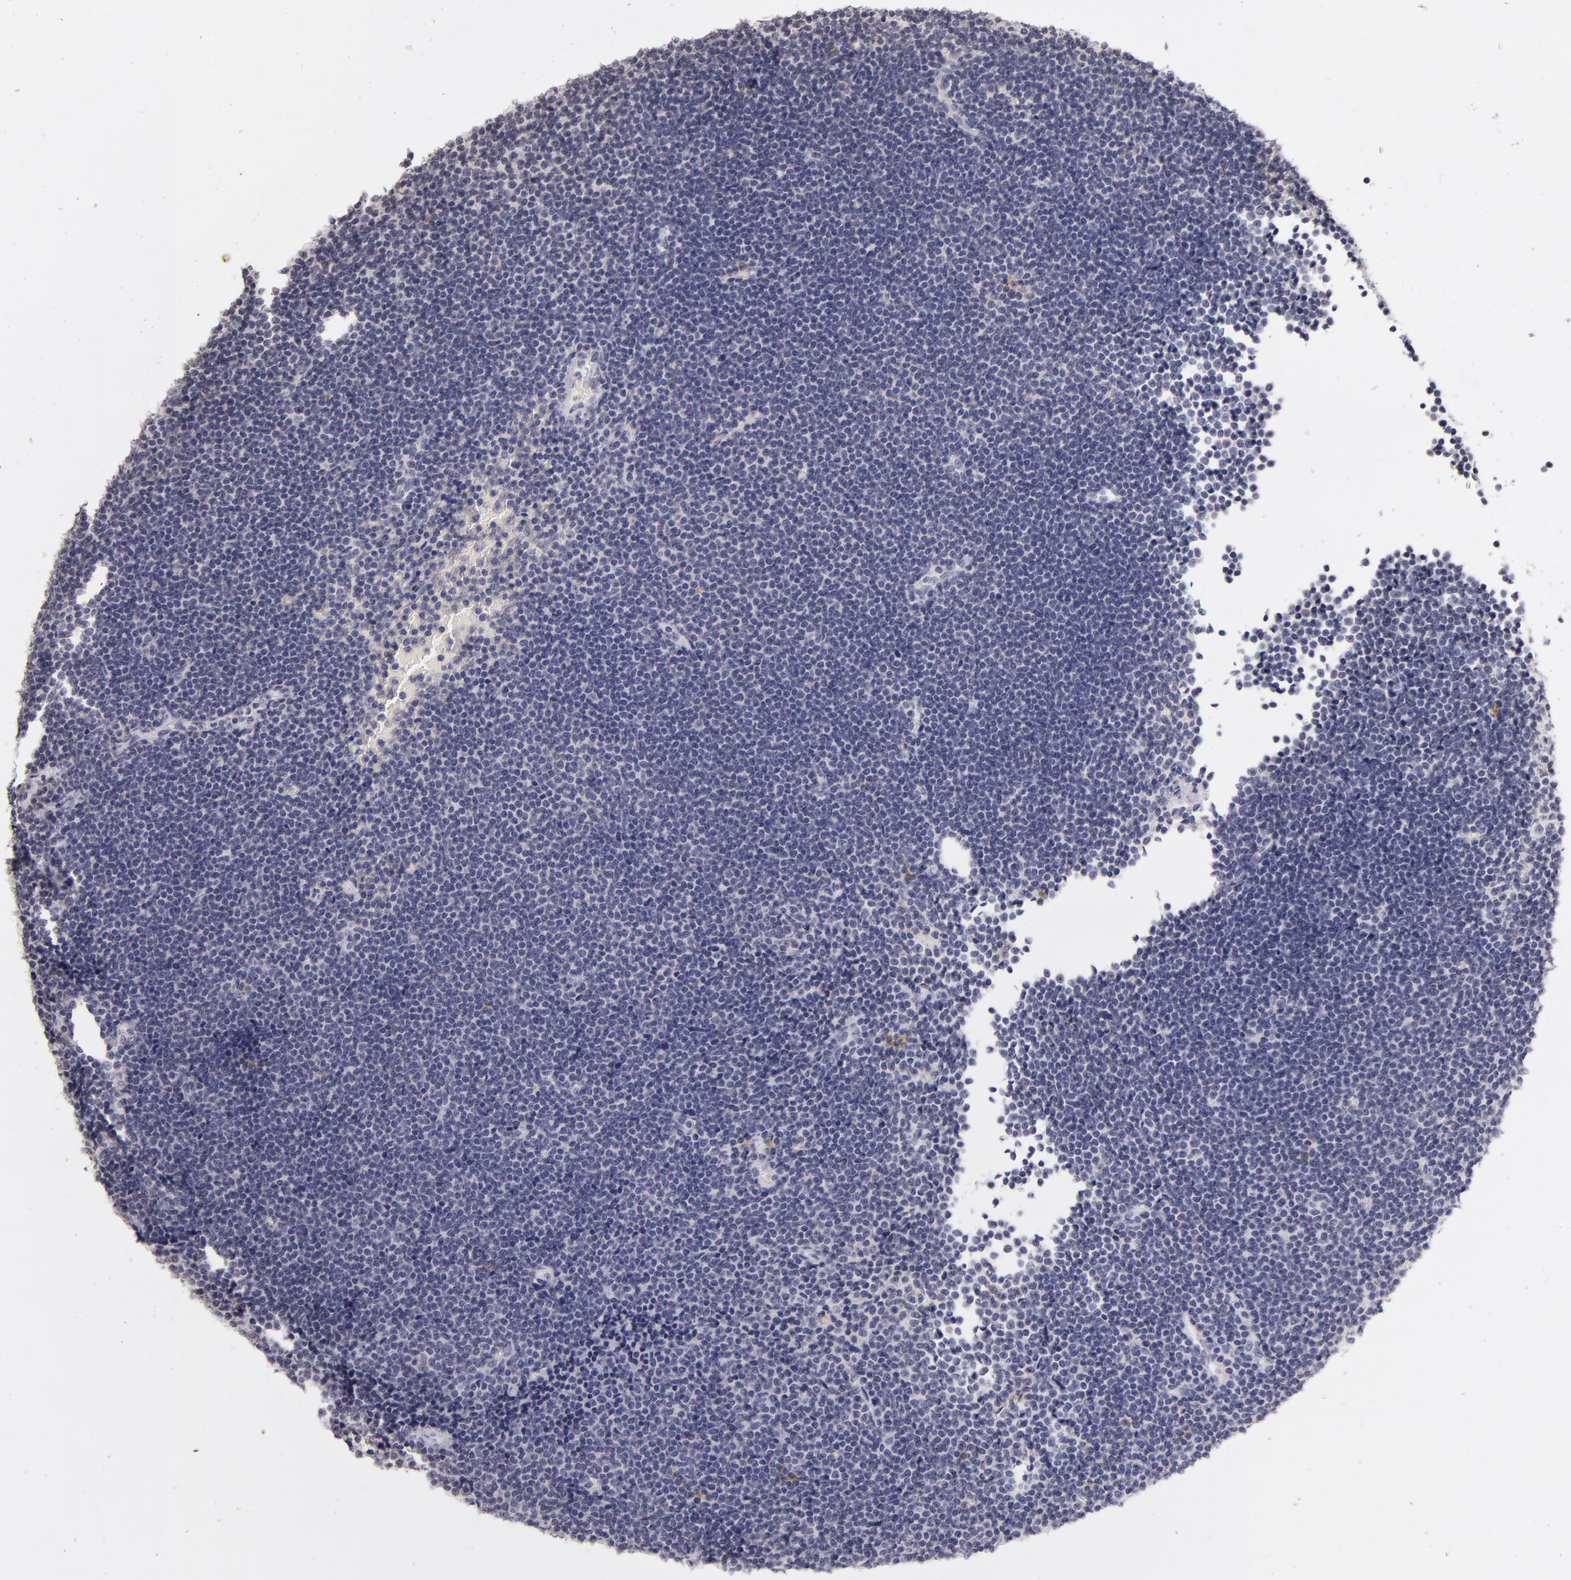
{"staining": {"intensity": "negative", "quantity": "none", "location": "none"}, "tissue": "lymphoma", "cell_type": "Tumor cells", "image_type": "cancer", "snomed": [{"axis": "morphology", "description": "Malignant lymphoma, non-Hodgkin's type, Low grade"}, {"axis": "topography", "description": "Lymph node"}], "caption": "A micrograph of human malignant lymphoma, non-Hodgkin's type (low-grade) is negative for staining in tumor cells. (Brightfield microscopy of DAB immunohistochemistry at high magnification).", "gene": "CD40", "patient": {"sex": "female", "age": 73}}